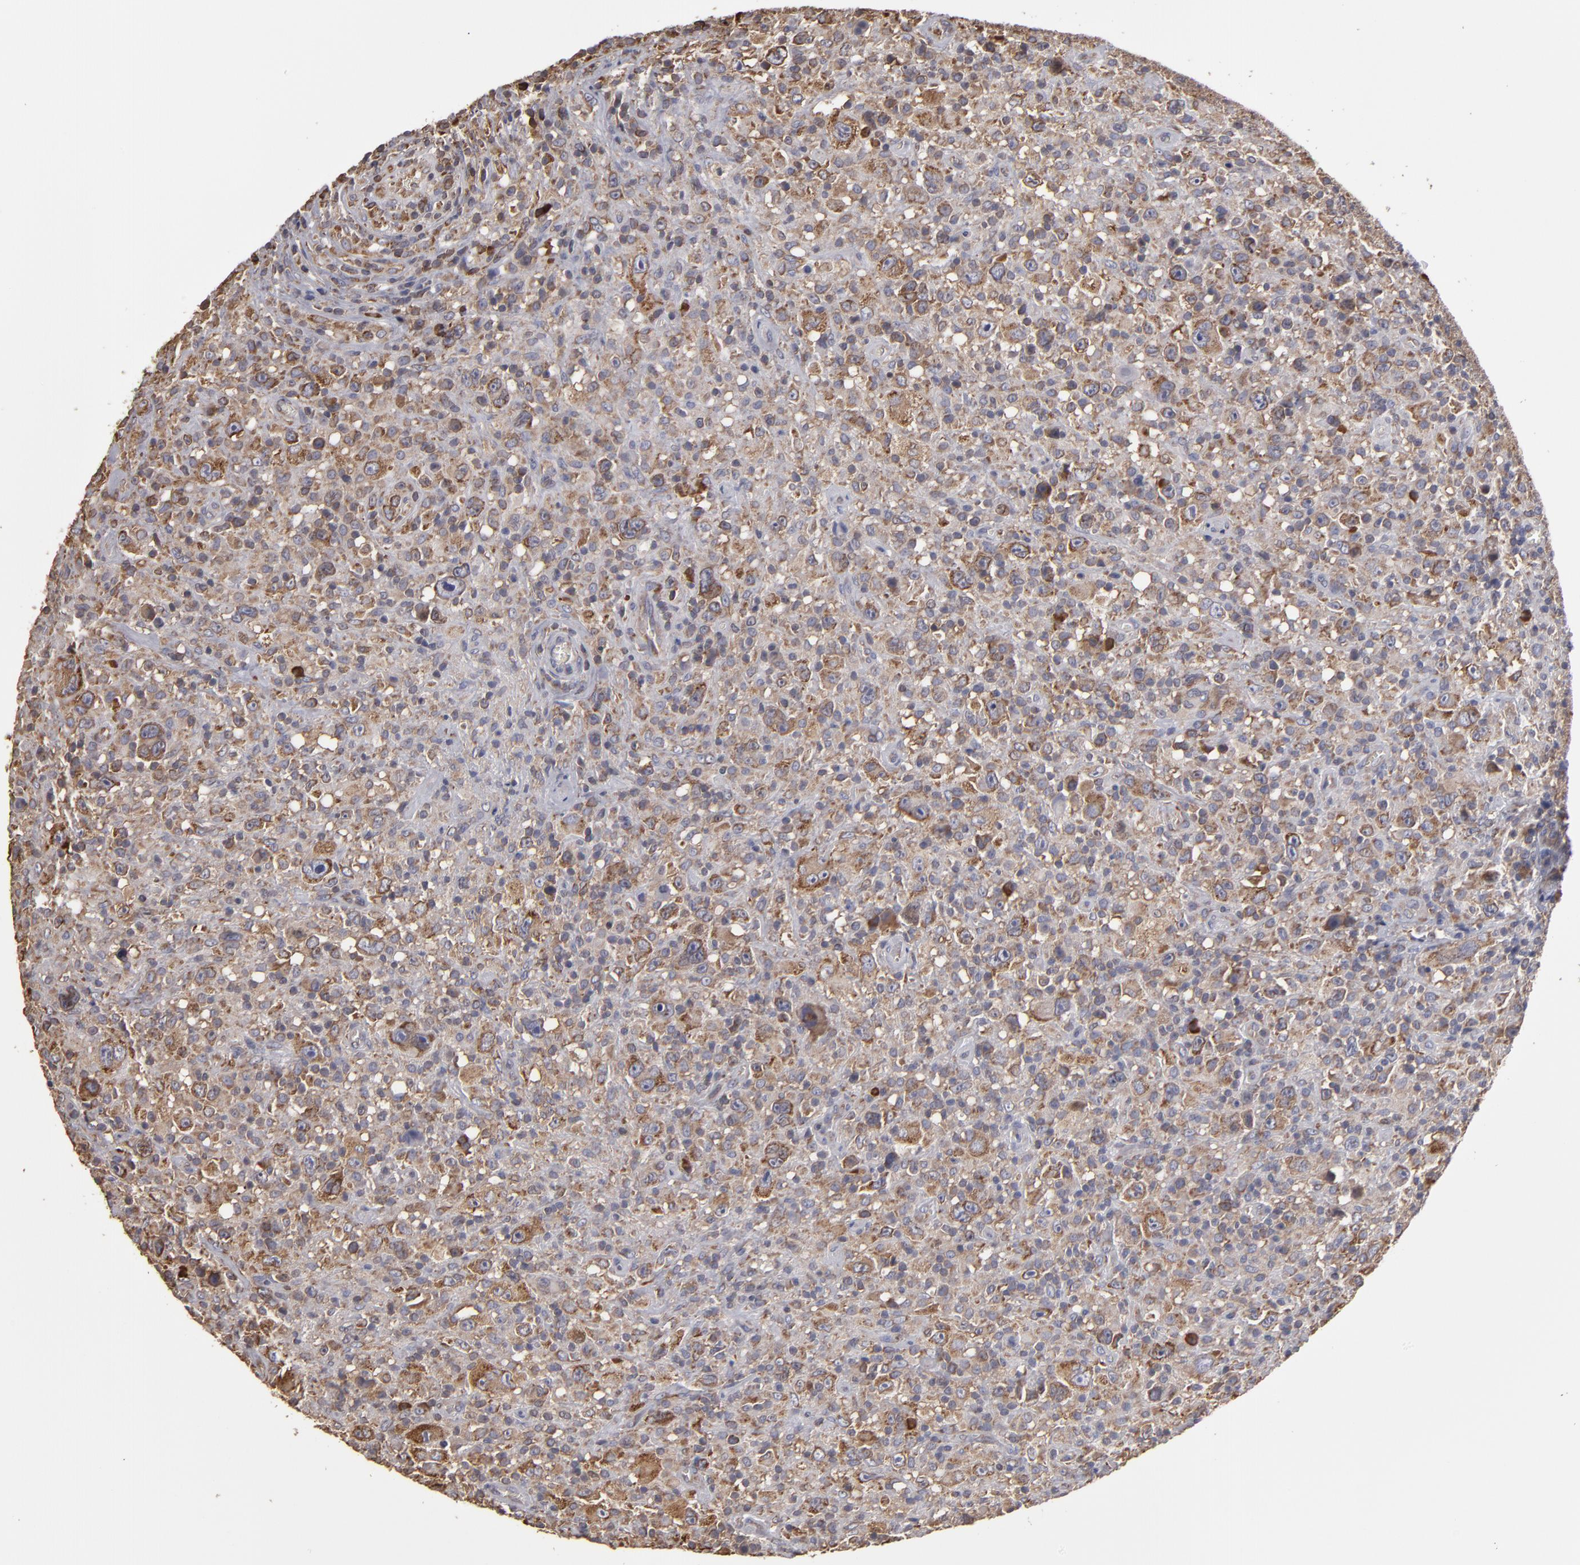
{"staining": {"intensity": "moderate", "quantity": "25%-75%", "location": "cytoplasmic/membranous"}, "tissue": "lymphoma", "cell_type": "Tumor cells", "image_type": "cancer", "snomed": [{"axis": "morphology", "description": "Hodgkin's disease, NOS"}, {"axis": "topography", "description": "Lymph node"}], "caption": "Human lymphoma stained with a protein marker exhibits moderate staining in tumor cells.", "gene": "SND1", "patient": {"sex": "male", "age": 46}}